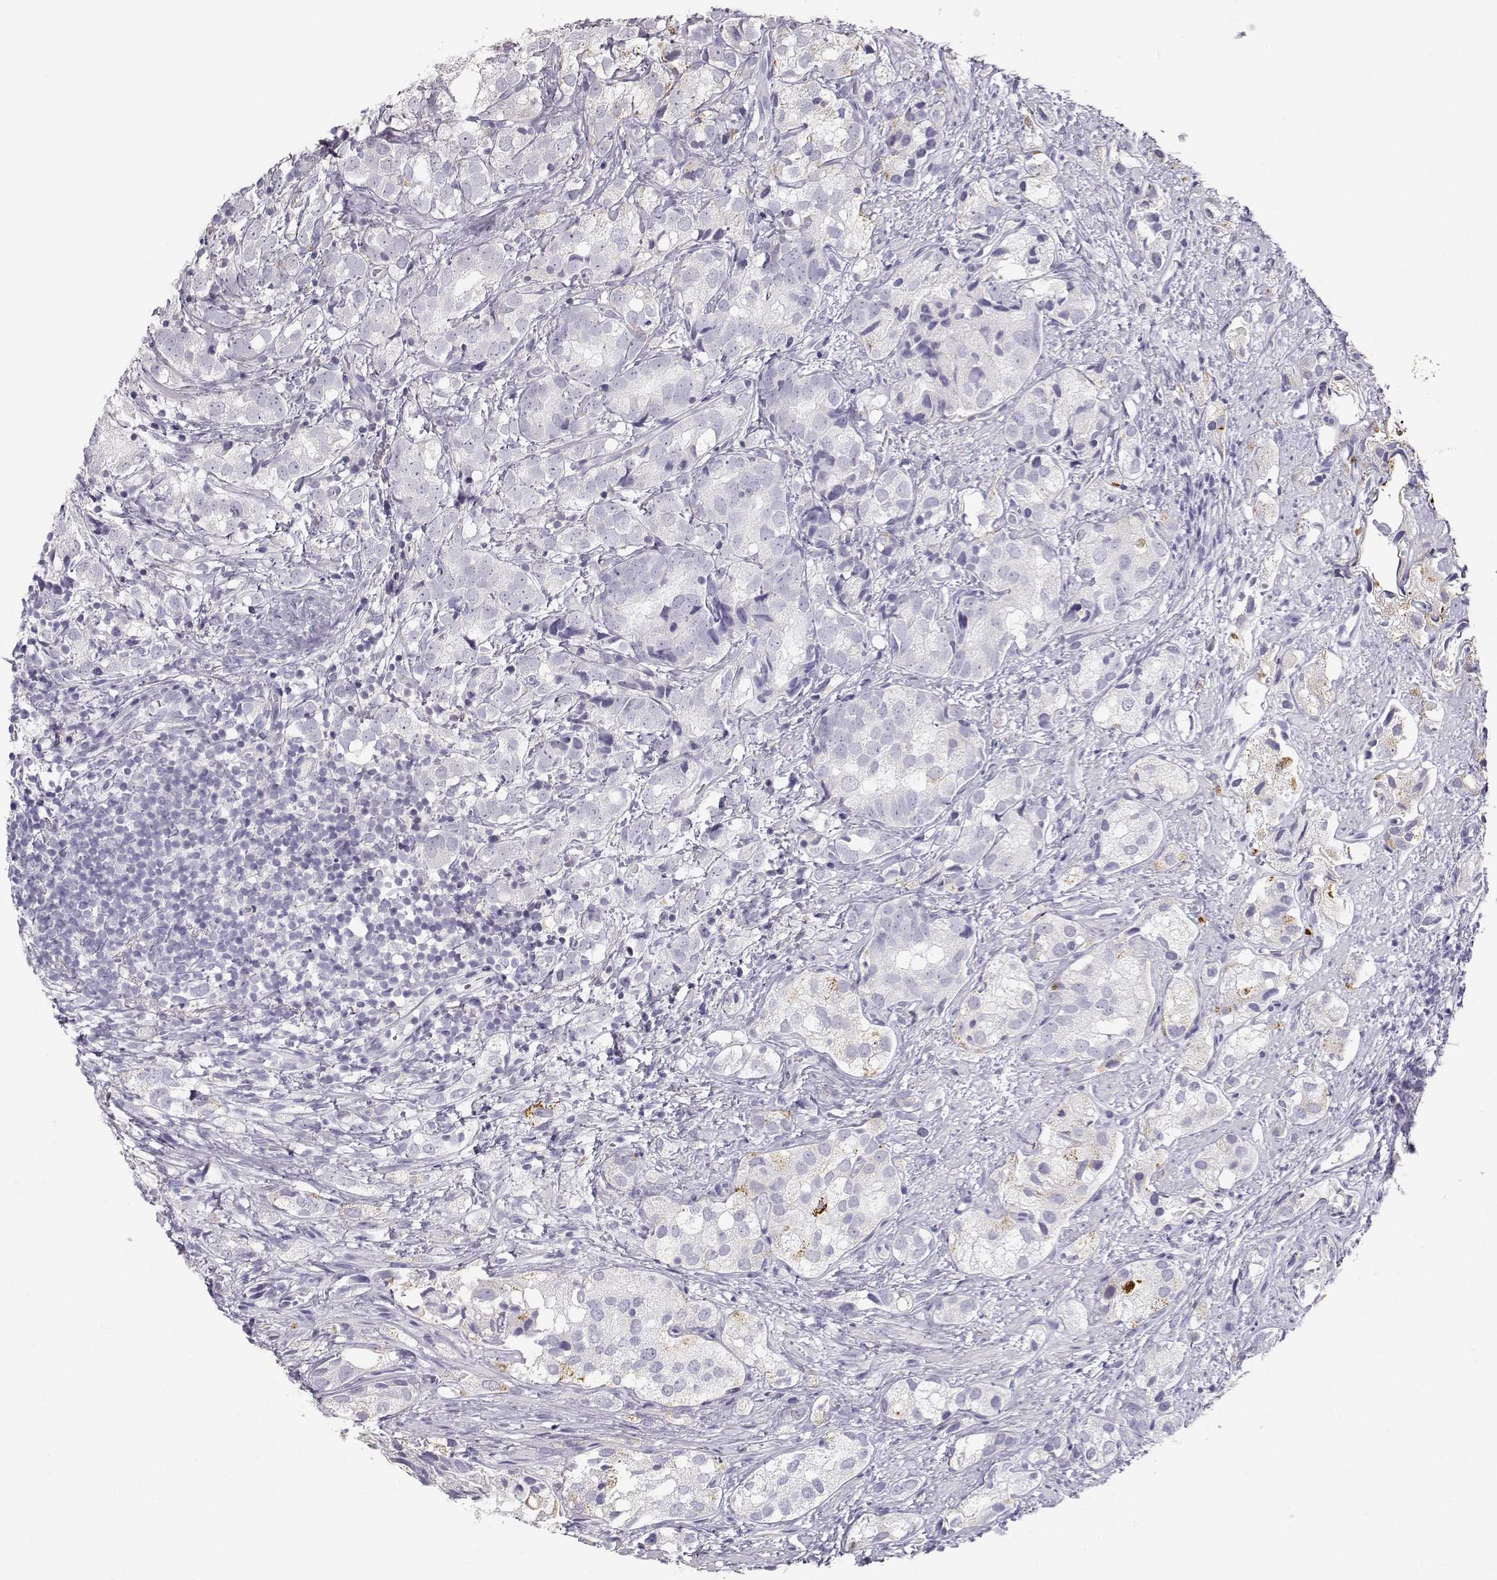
{"staining": {"intensity": "negative", "quantity": "none", "location": "none"}, "tissue": "prostate cancer", "cell_type": "Tumor cells", "image_type": "cancer", "snomed": [{"axis": "morphology", "description": "Adenocarcinoma, High grade"}, {"axis": "topography", "description": "Prostate"}], "caption": "Tumor cells are negative for brown protein staining in prostate high-grade adenocarcinoma.", "gene": "LEPR", "patient": {"sex": "male", "age": 82}}